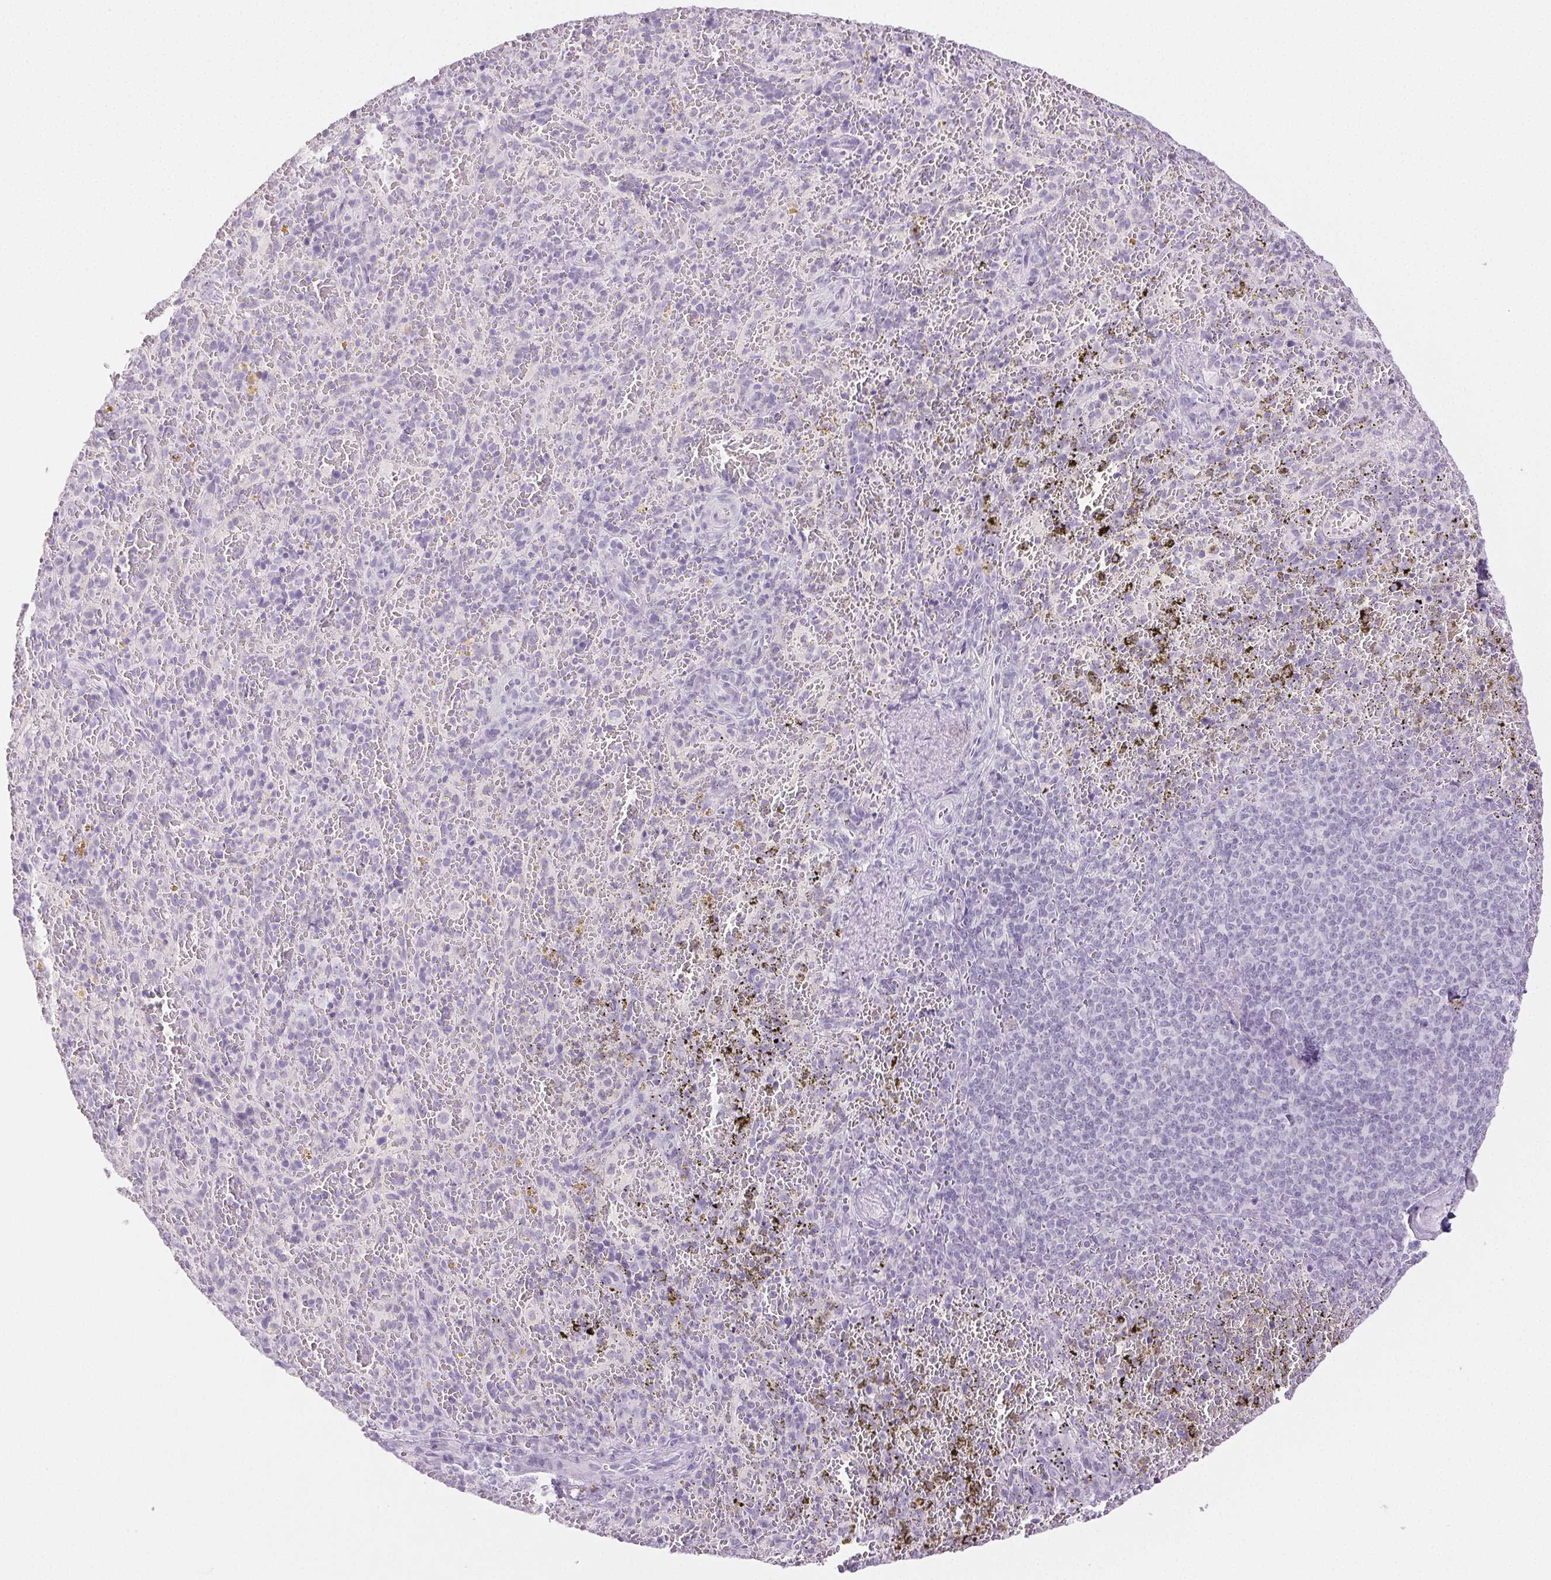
{"staining": {"intensity": "negative", "quantity": "none", "location": "none"}, "tissue": "spleen", "cell_type": "Cells in red pulp", "image_type": "normal", "snomed": [{"axis": "morphology", "description": "Normal tissue, NOS"}, {"axis": "topography", "description": "Spleen"}], "caption": "A high-resolution micrograph shows immunohistochemistry (IHC) staining of normal spleen, which shows no significant expression in cells in red pulp. (DAB immunohistochemistry visualized using brightfield microscopy, high magnification).", "gene": "PI3", "patient": {"sex": "female", "age": 50}}